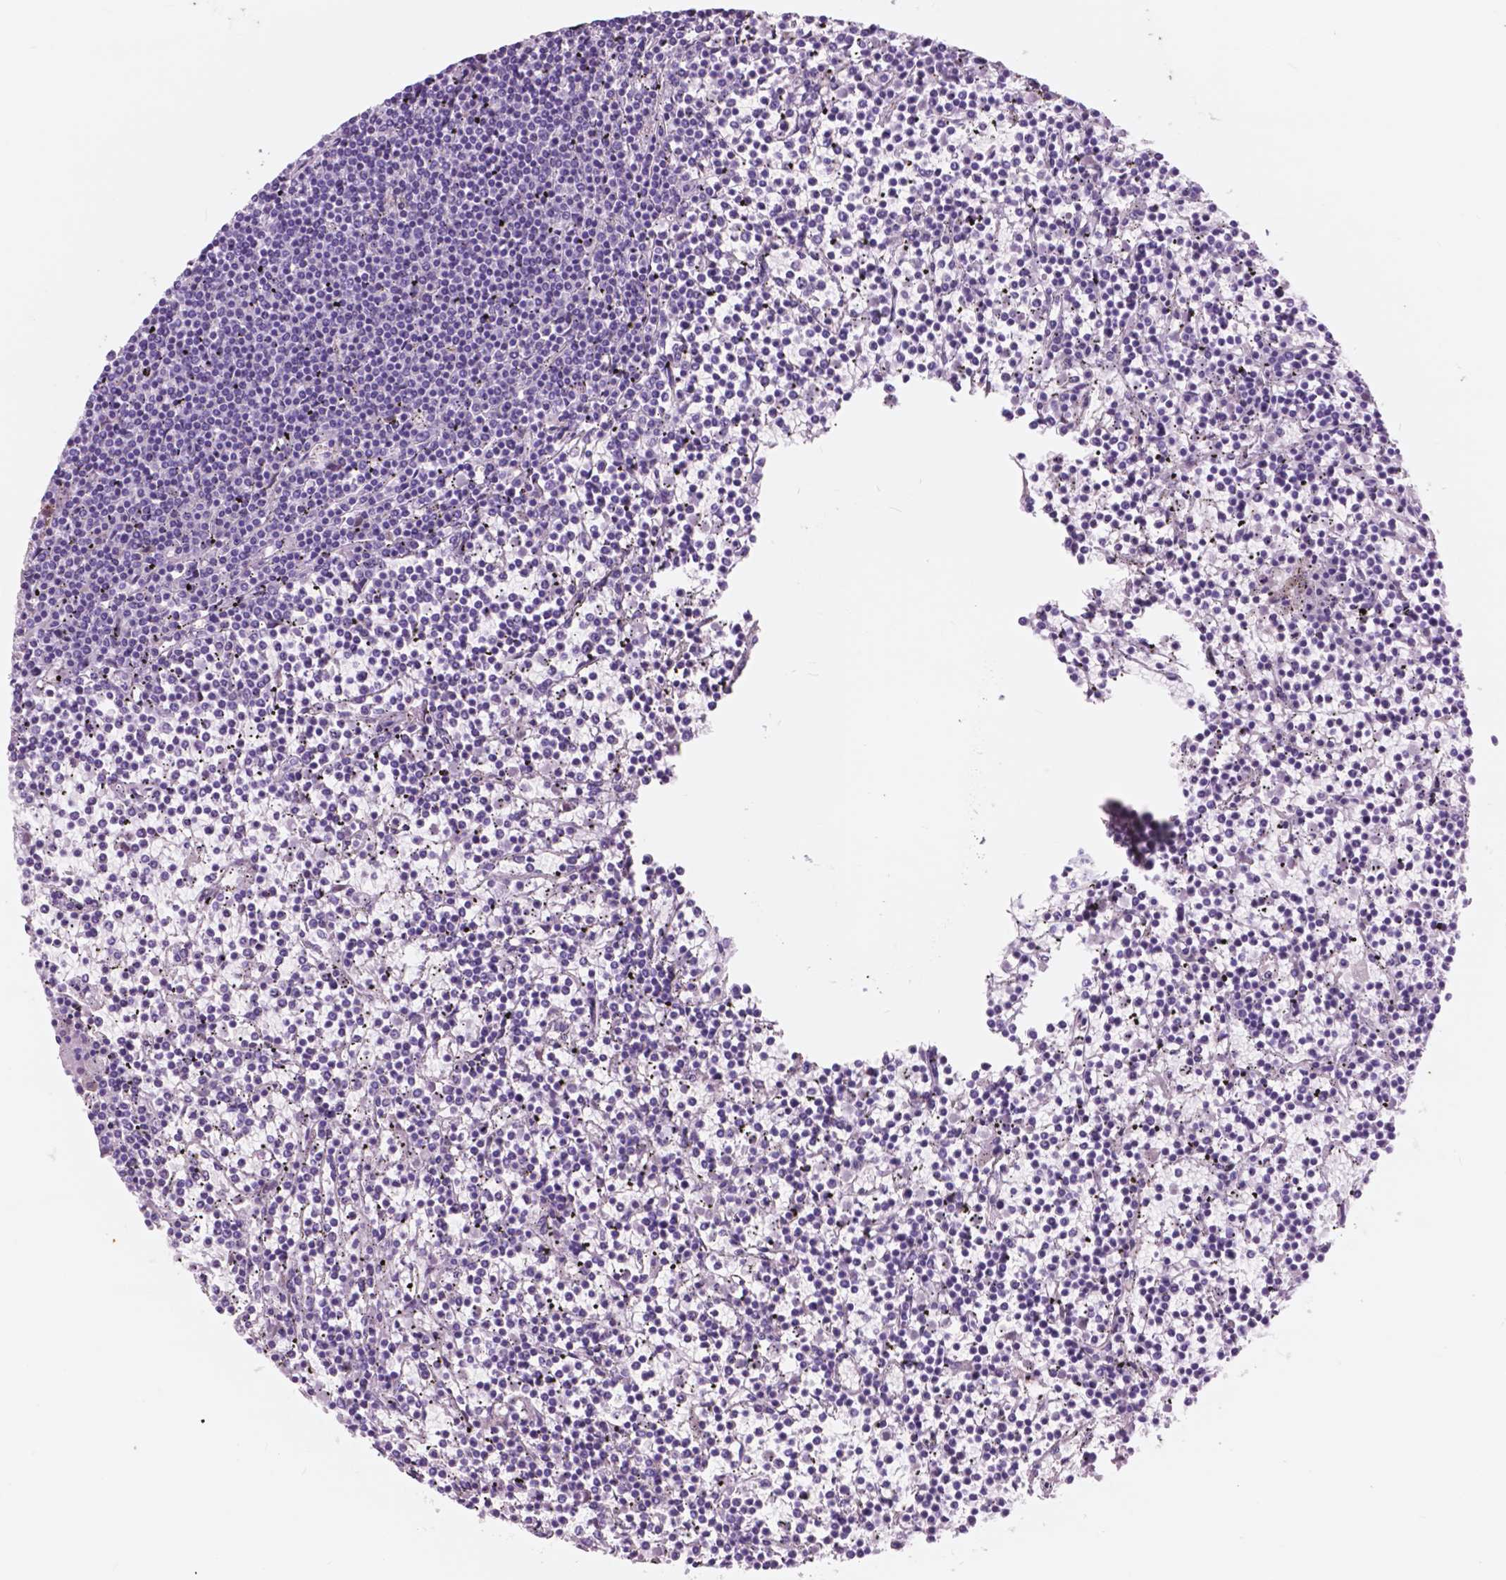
{"staining": {"intensity": "negative", "quantity": "none", "location": "none"}, "tissue": "lymphoma", "cell_type": "Tumor cells", "image_type": "cancer", "snomed": [{"axis": "morphology", "description": "Malignant lymphoma, non-Hodgkin's type, Low grade"}, {"axis": "topography", "description": "Spleen"}], "caption": "Immunohistochemistry of human malignant lymphoma, non-Hodgkin's type (low-grade) reveals no staining in tumor cells. (Brightfield microscopy of DAB IHC at high magnification).", "gene": "FXYD2", "patient": {"sex": "female", "age": 19}}